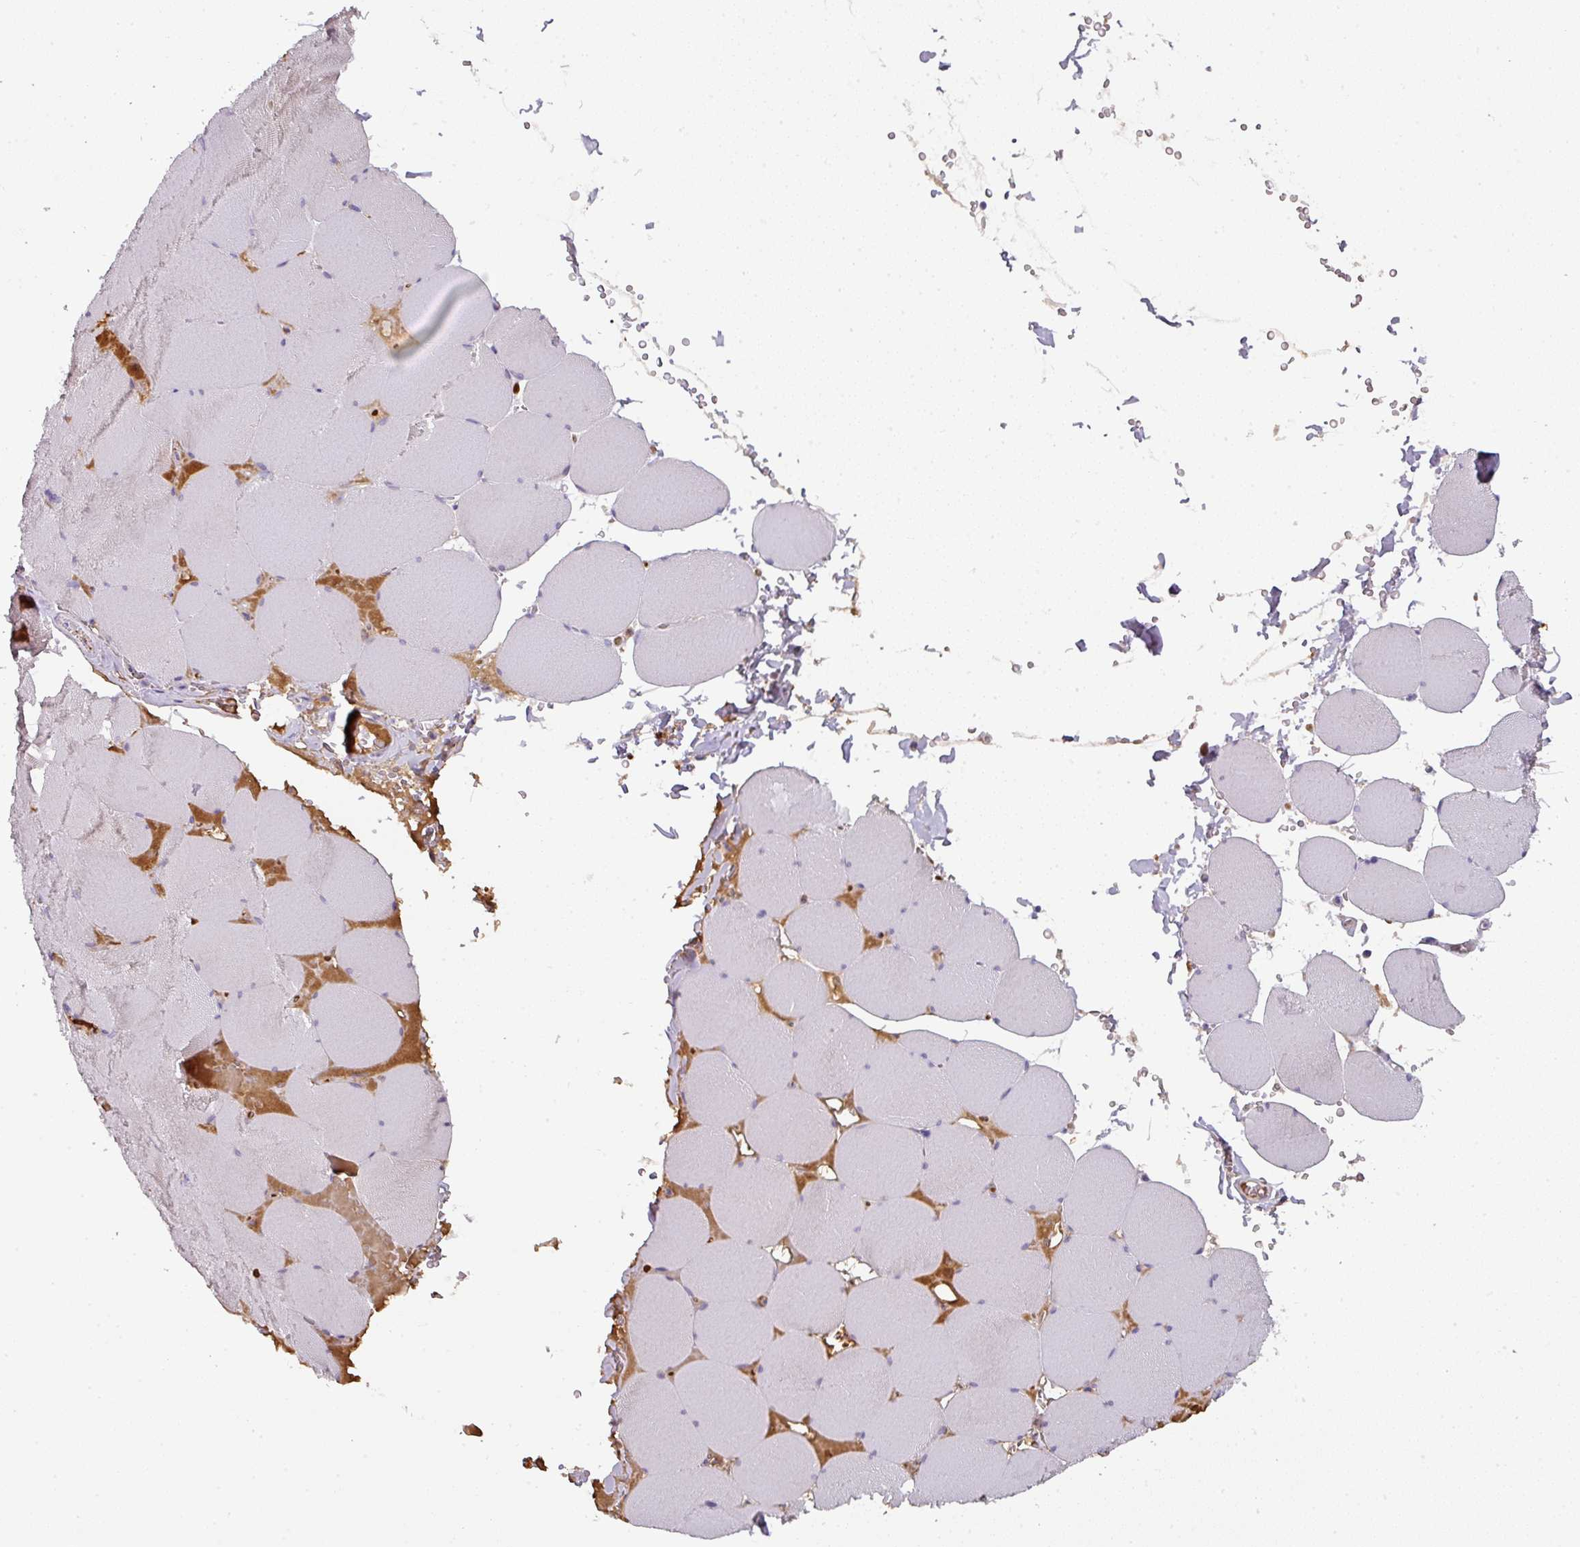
{"staining": {"intensity": "negative", "quantity": "none", "location": "none"}, "tissue": "skeletal muscle", "cell_type": "Myocytes", "image_type": "normal", "snomed": [{"axis": "morphology", "description": "Normal tissue, NOS"}, {"axis": "topography", "description": "Skeletal muscle"}, {"axis": "topography", "description": "Head-Neck"}], "caption": "The image displays no significant positivity in myocytes of skeletal muscle.", "gene": "CCZ1B", "patient": {"sex": "male", "age": 66}}